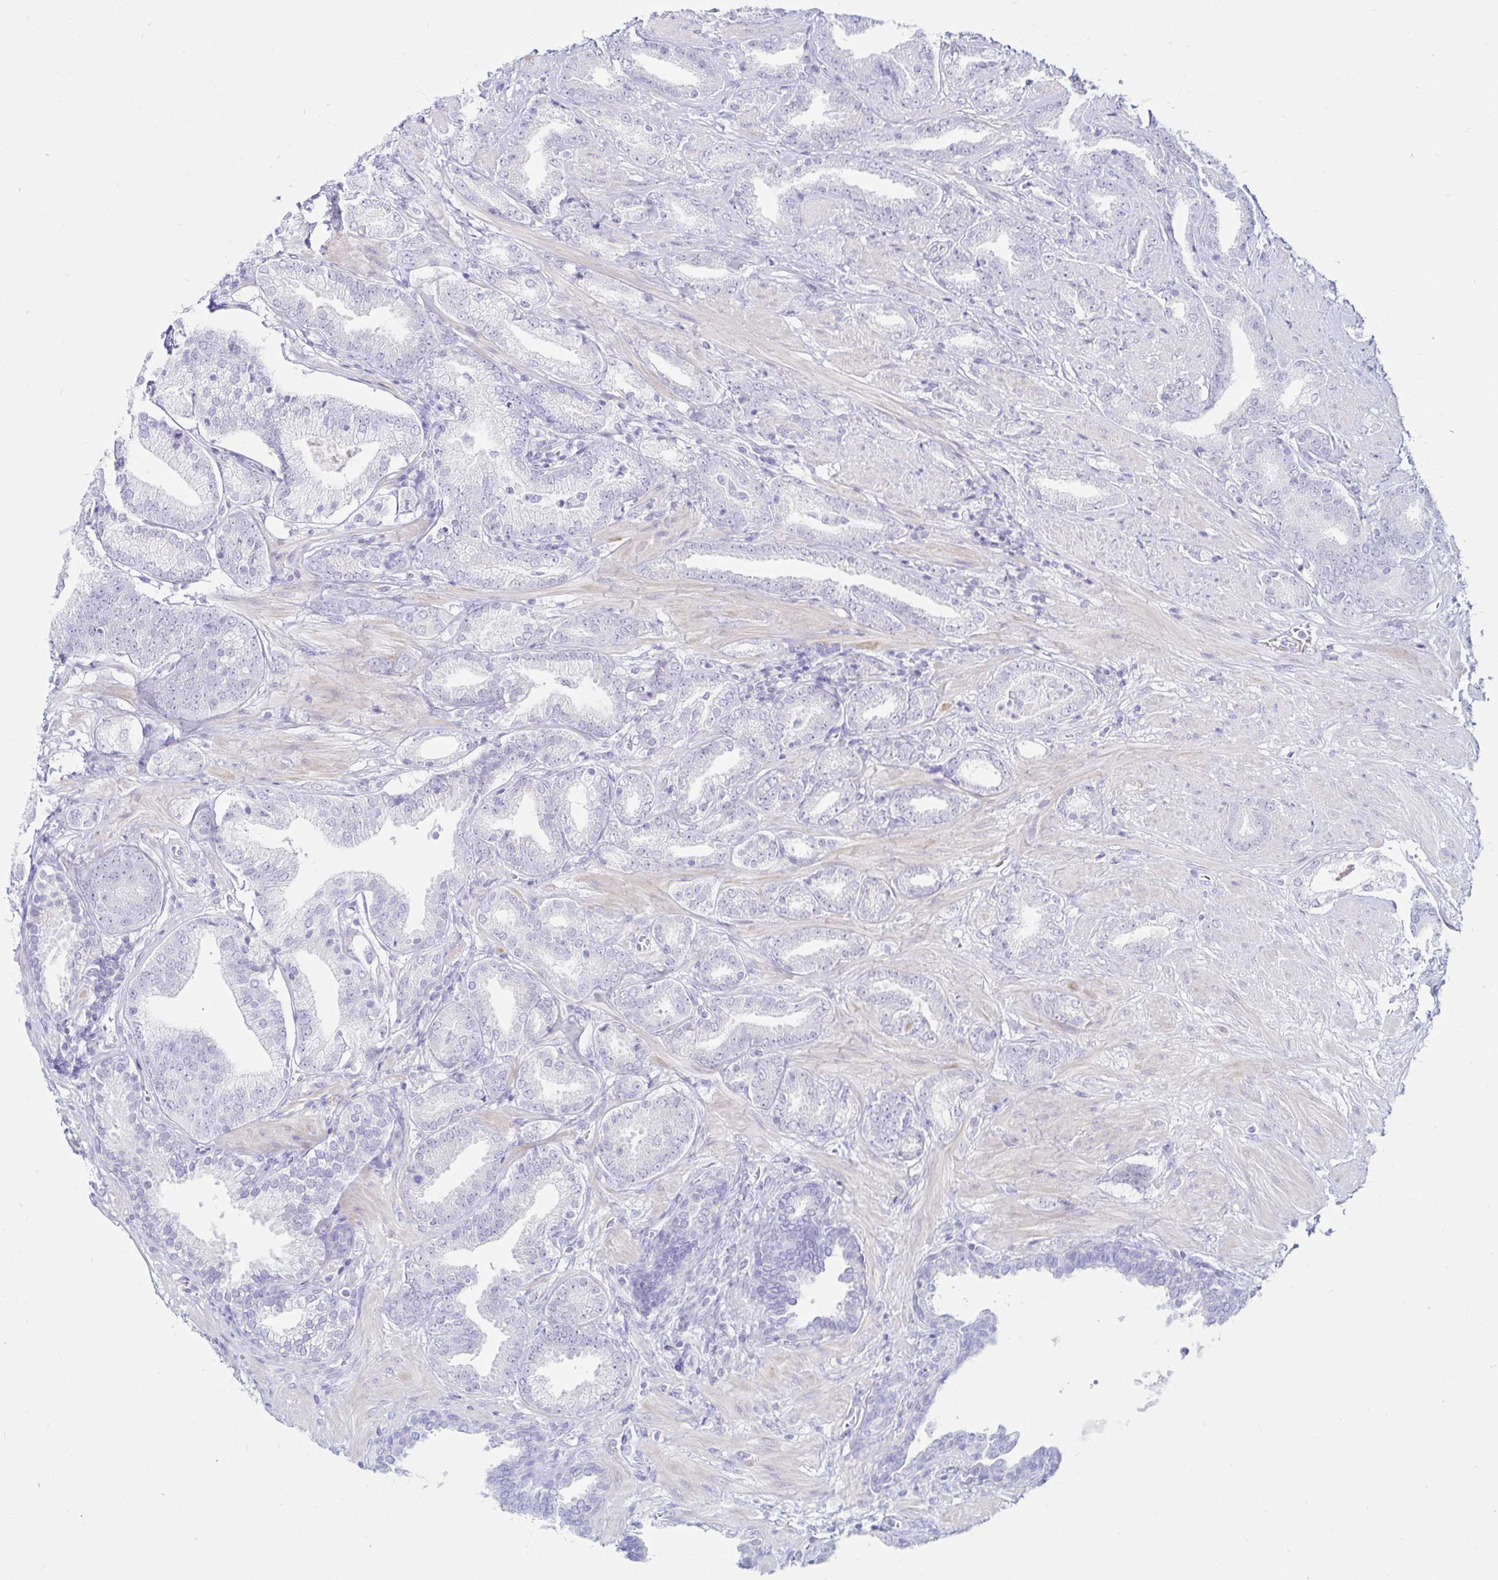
{"staining": {"intensity": "negative", "quantity": "none", "location": "none"}, "tissue": "prostate cancer", "cell_type": "Tumor cells", "image_type": "cancer", "snomed": [{"axis": "morphology", "description": "Adenocarcinoma, High grade"}, {"axis": "topography", "description": "Prostate"}], "caption": "This is a micrograph of immunohistochemistry staining of prostate cancer, which shows no staining in tumor cells. The staining was performed using DAB to visualize the protein expression in brown, while the nuclei were stained in blue with hematoxylin (Magnification: 20x).", "gene": "BEST1", "patient": {"sex": "male", "age": 56}}